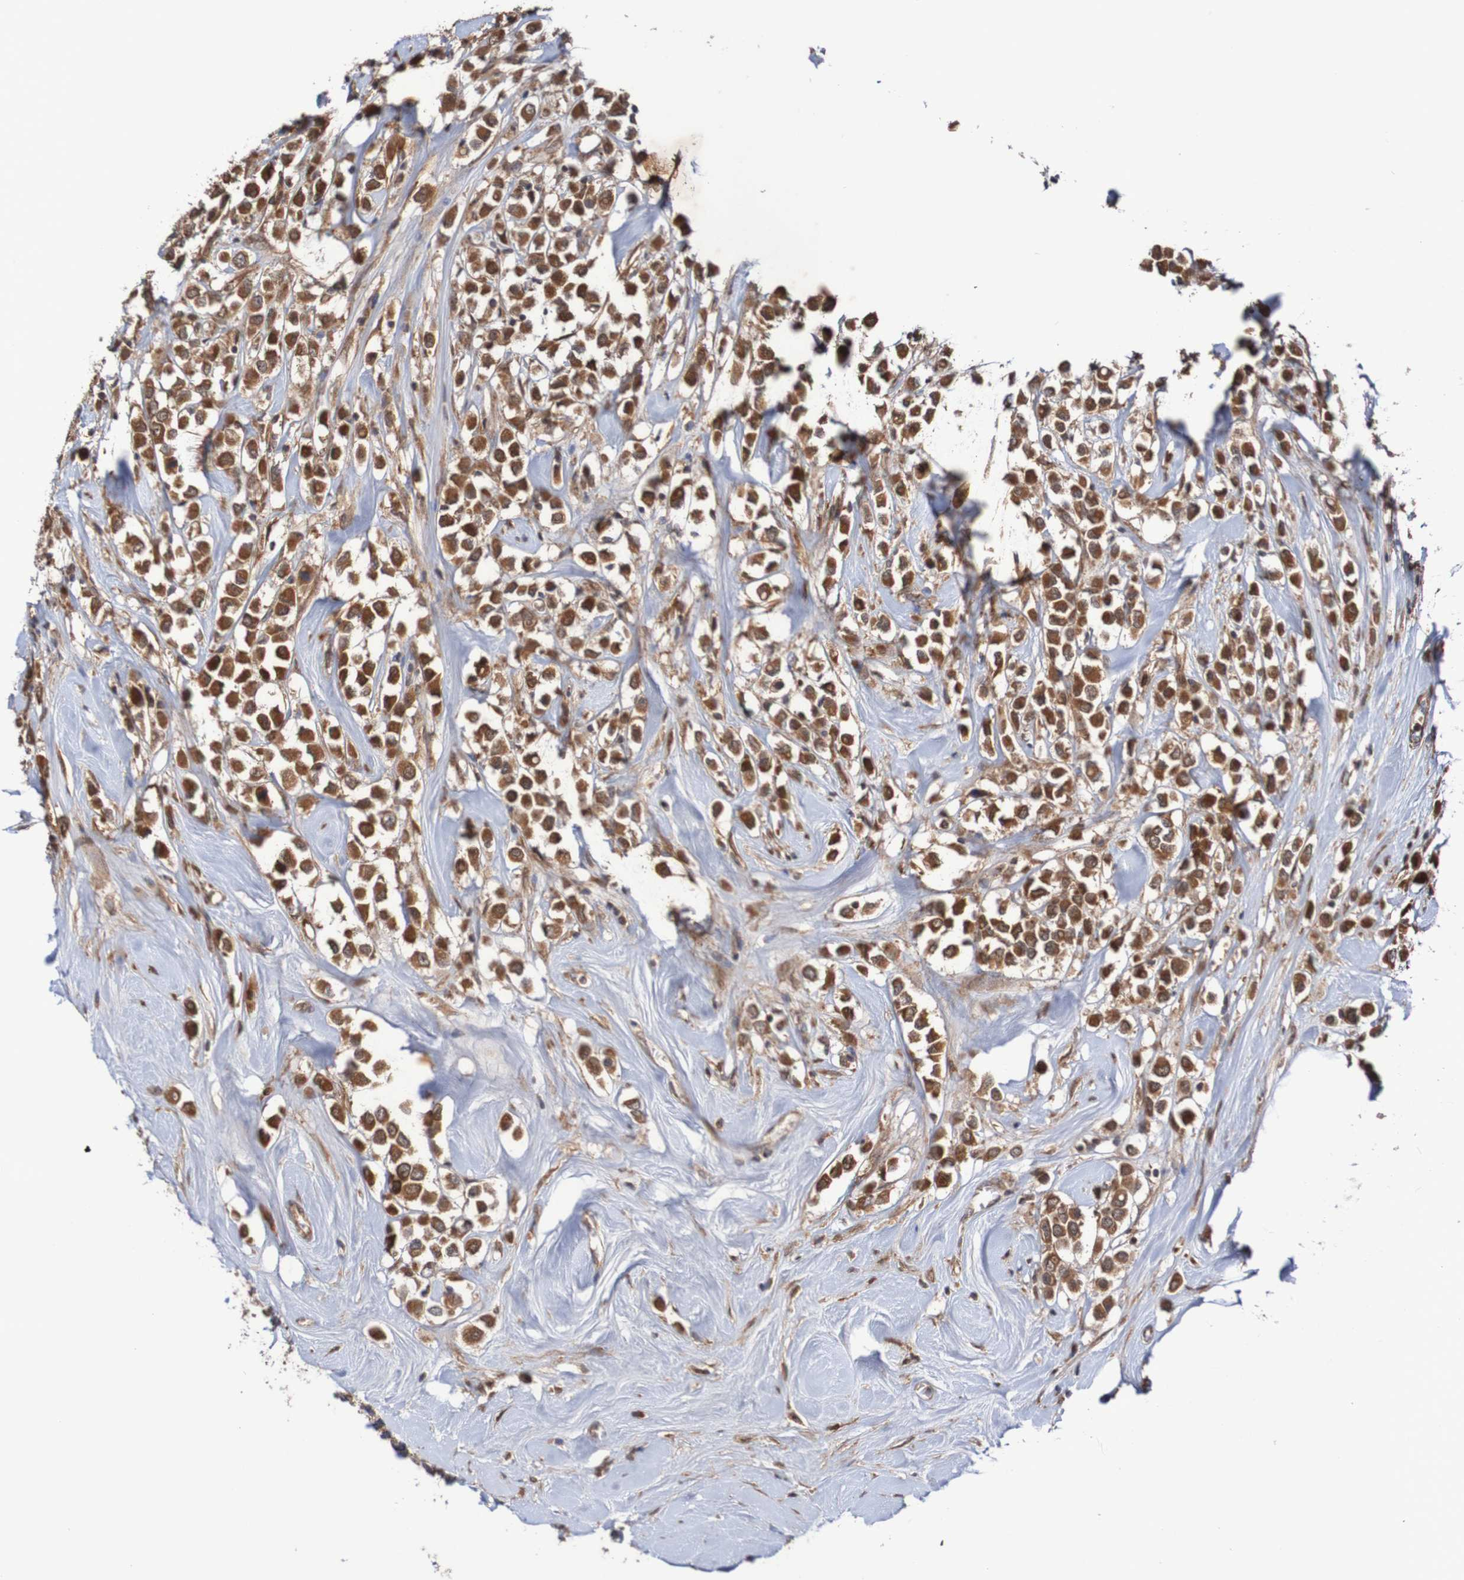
{"staining": {"intensity": "moderate", "quantity": ">75%", "location": "cytoplasmic/membranous"}, "tissue": "breast cancer", "cell_type": "Tumor cells", "image_type": "cancer", "snomed": [{"axis": "morphology", "description": "Duct carcinoma"}, {"axis": "topography", "description": "Breast"}], "caption": "Immunohistochemical staining of breast cancer (intraductal carcinoma) displays moderate cytoplasmic/membranous protein positivity in about >75% of tumor cells. The staining was performed using DAB, with brown indicating positive protein expression. Nuclei are stained blue with hematoxylin.", "gene": "PHPT1", "patient": {"sex": "female", "age": 61}}